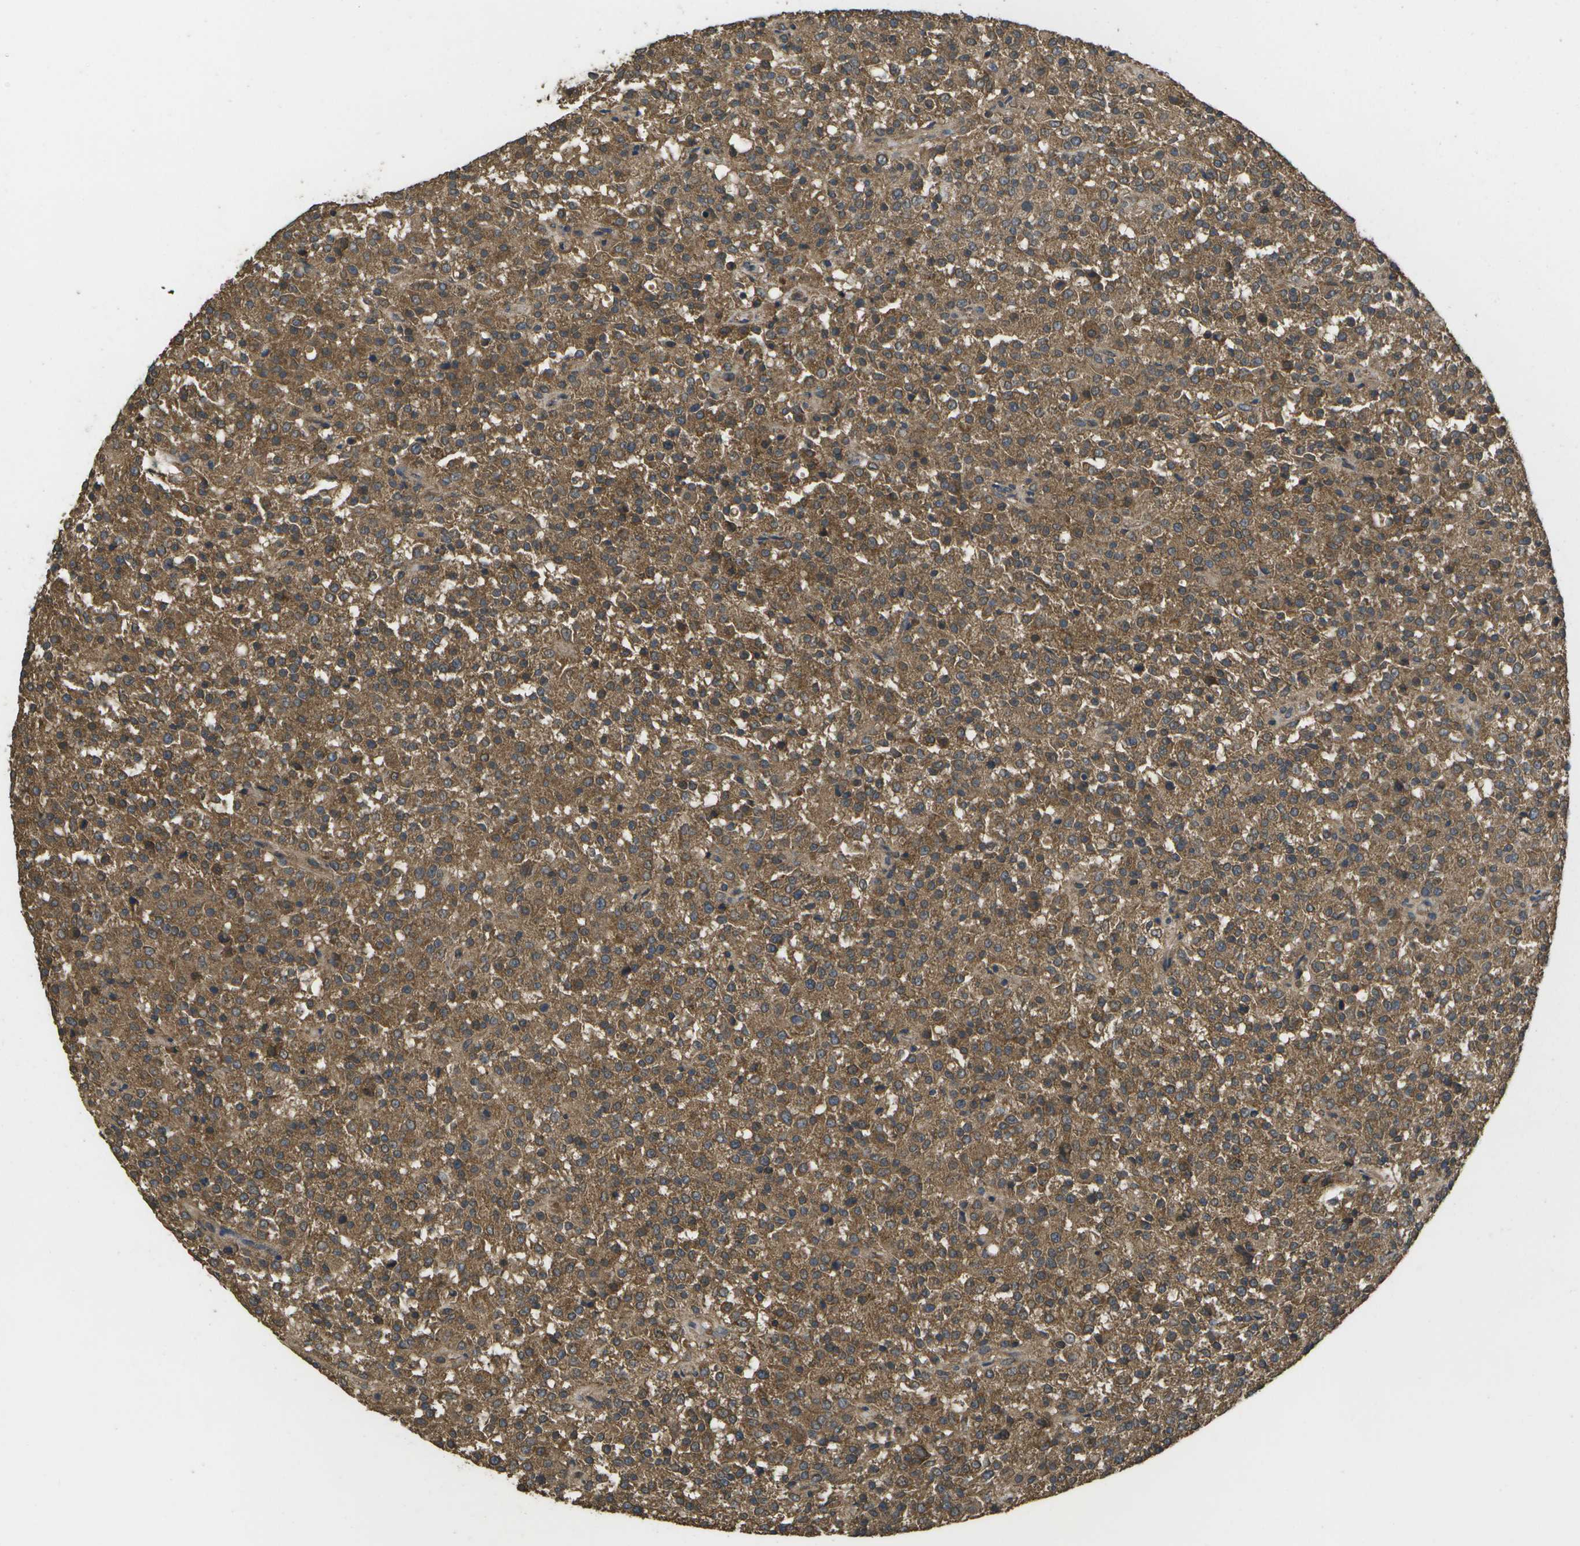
{"staining": {"intensity": "moderate", "quantity": ">75%", "location": "cytoplasmic/membranous"}, "tissue": "testis cancer", "cell_type": "Tumor cells", "image_type": "cancer", "snomed": [{"axis": "morphology", "description": "Seminoma, NOS"}, {"axis": "topography", "description": "Testis"}], "caption": "This image demonstrates testis cancer stained with IHC to label a protein in brown. The cytoplasmic/membranous of tumor cells show moderate positivity for the protein. Nuclei are counter-stained blue.", "gene": "SACS", "patient": {"sex": "male", "age": 59}}